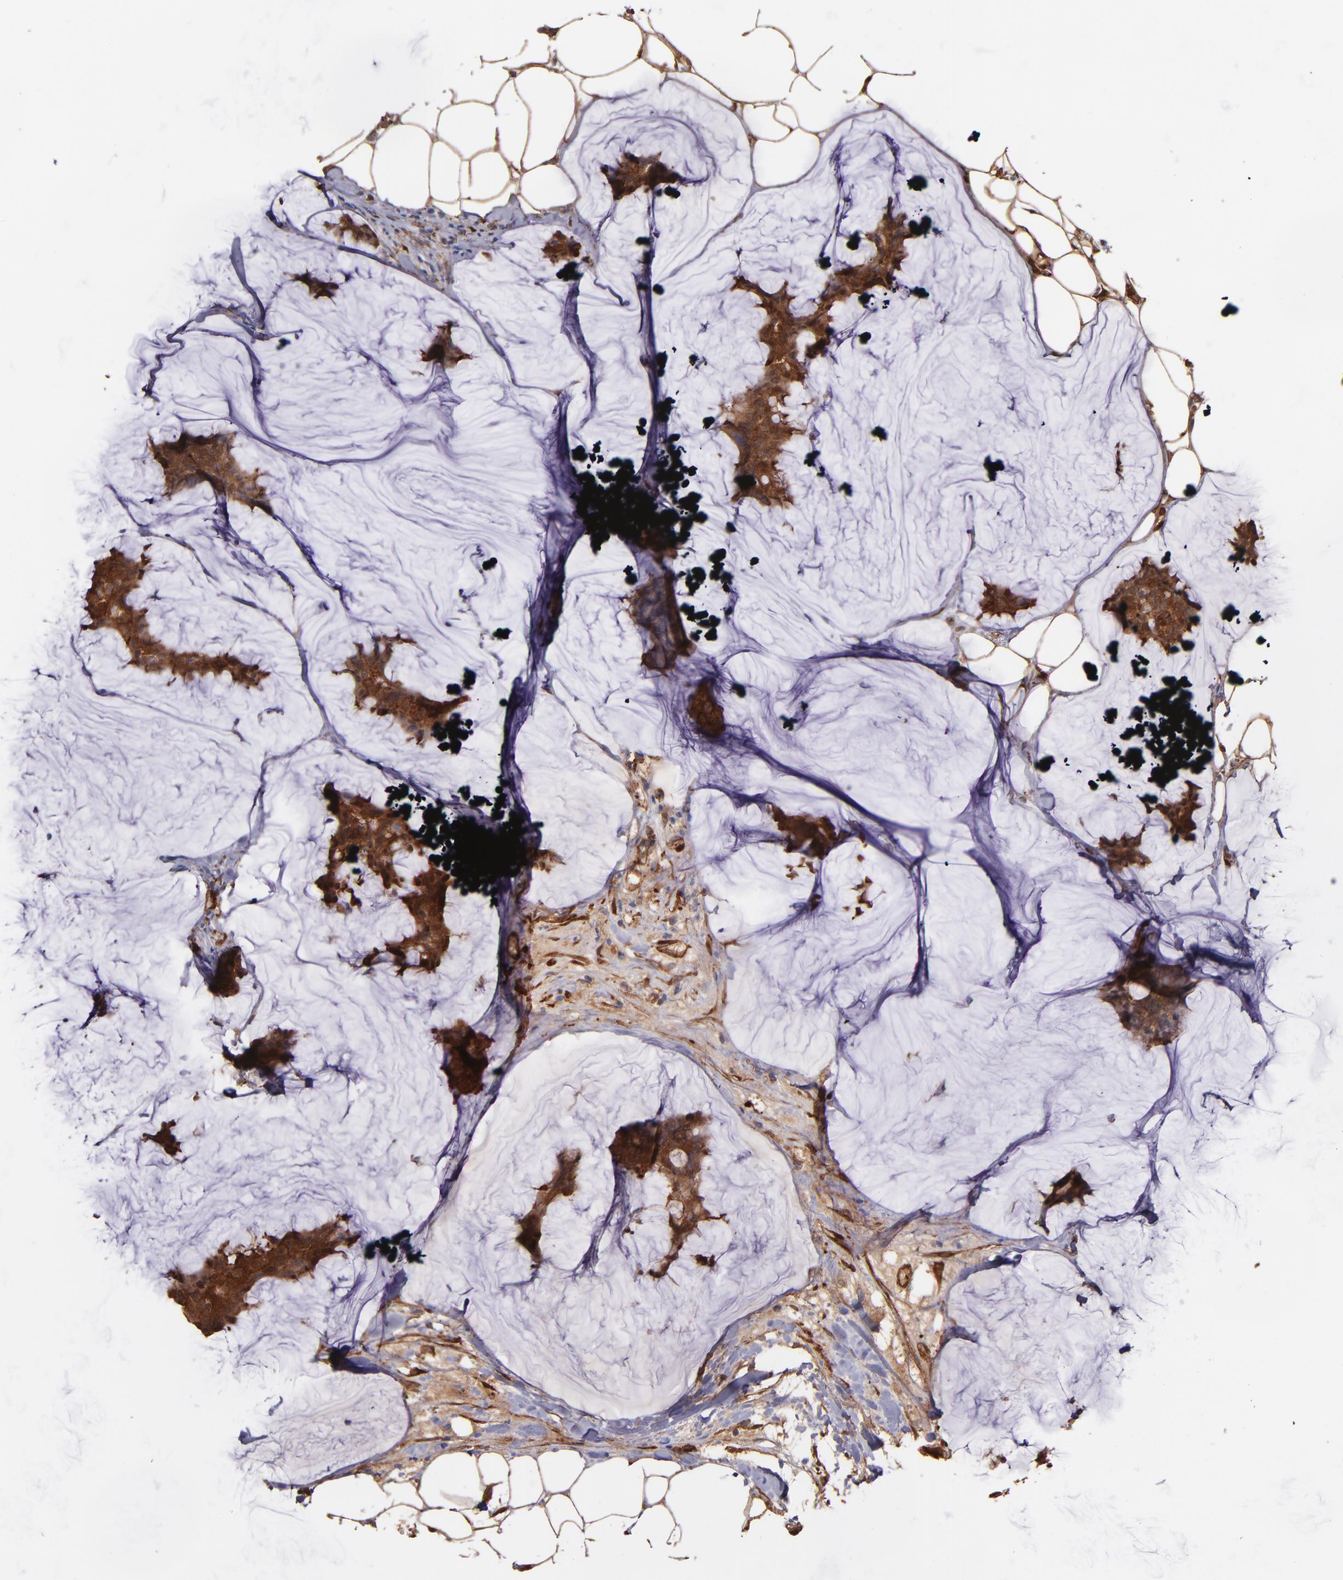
{"staining": {"intensity": "strong", "quantity": ">75%", "location": "cytoplasmic/membranous"}, "tissue": "breast cancer", "cell_type": "Tumor cells", "image_type": "cancer", "snomed": [{"axis": "morphology", "description": "Duct carcinoma"}, {"axis": "topography", "description": "Breast"}], "caption": "This photomicrograph reveals IHC staining of breast cancer (intraductal carcinoma), with high strong cytoplasmic/membranous staining in approximately >75% of tumor cells.", "gene": "VCL", "patient": {"sex": "female", "age": 93}}